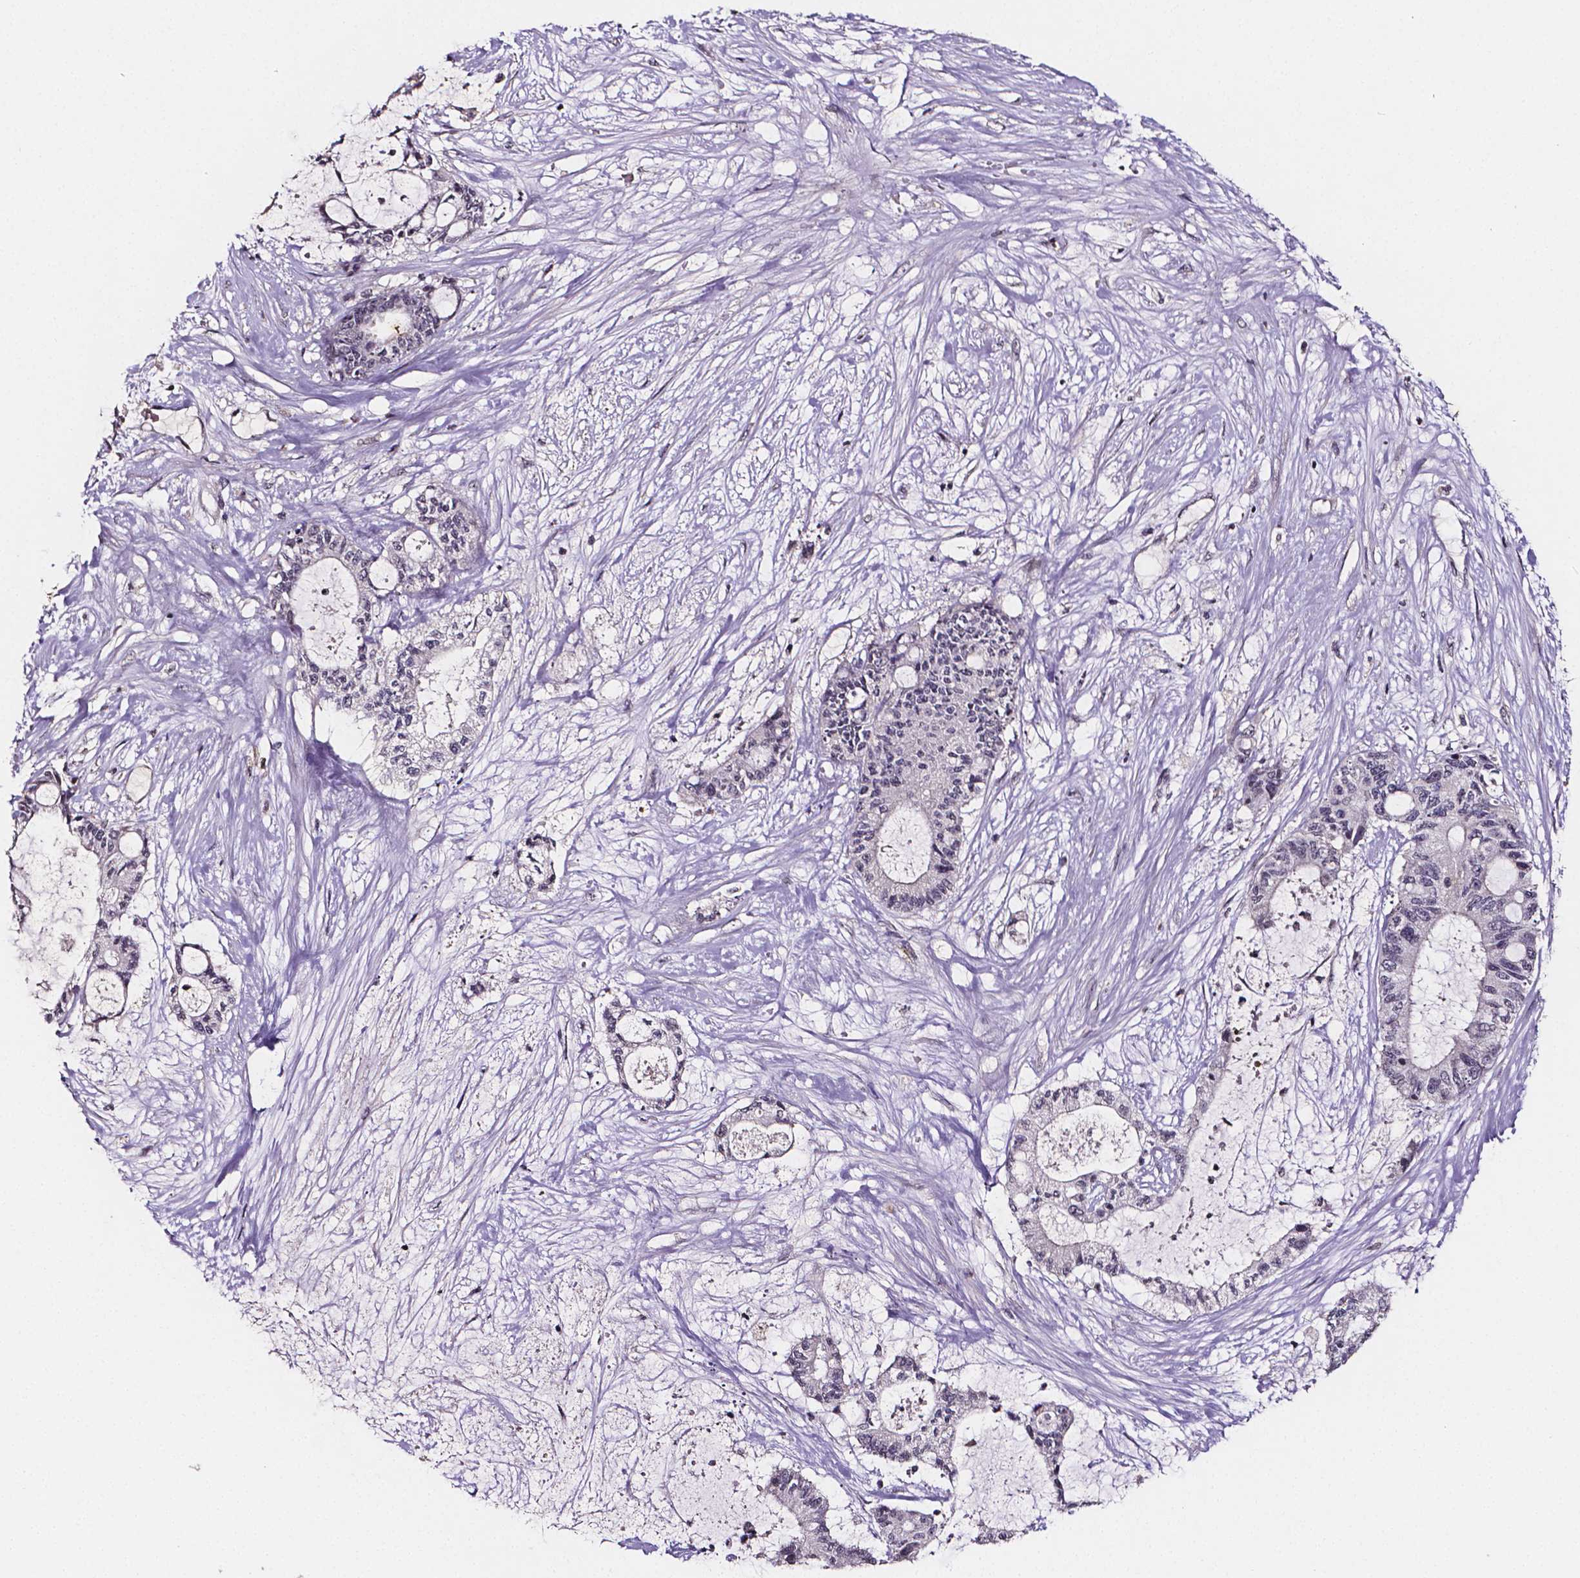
{"staining": {"intensity": "negative", "quantity": "none", "location": "none"}, "tissue": "liver cancer", "cell_type": "Tumor cells", "image_type": "cancer", "snomed": [{"axis": "morphology", "description": "Normal tissue, NOS"}, {"axis": "morphology", "description": "Cholangiocarcinoma"}, {"axis": "topography", "description": "Liver"}, {"axis": "topography", "description": "Peripheral nerve tissue"}], "caption": "Immunohistochemical staining of human cholangiocarcinoma (liver) shows no significant positivity in tumor cells. (Brightfield microscopy of DAB (3,3'-diaminobenzidine) immunohistochemistry (IHC) at high magnification).", "gene": "NRGN", "patient": {"sex": "female", "age": 73}}